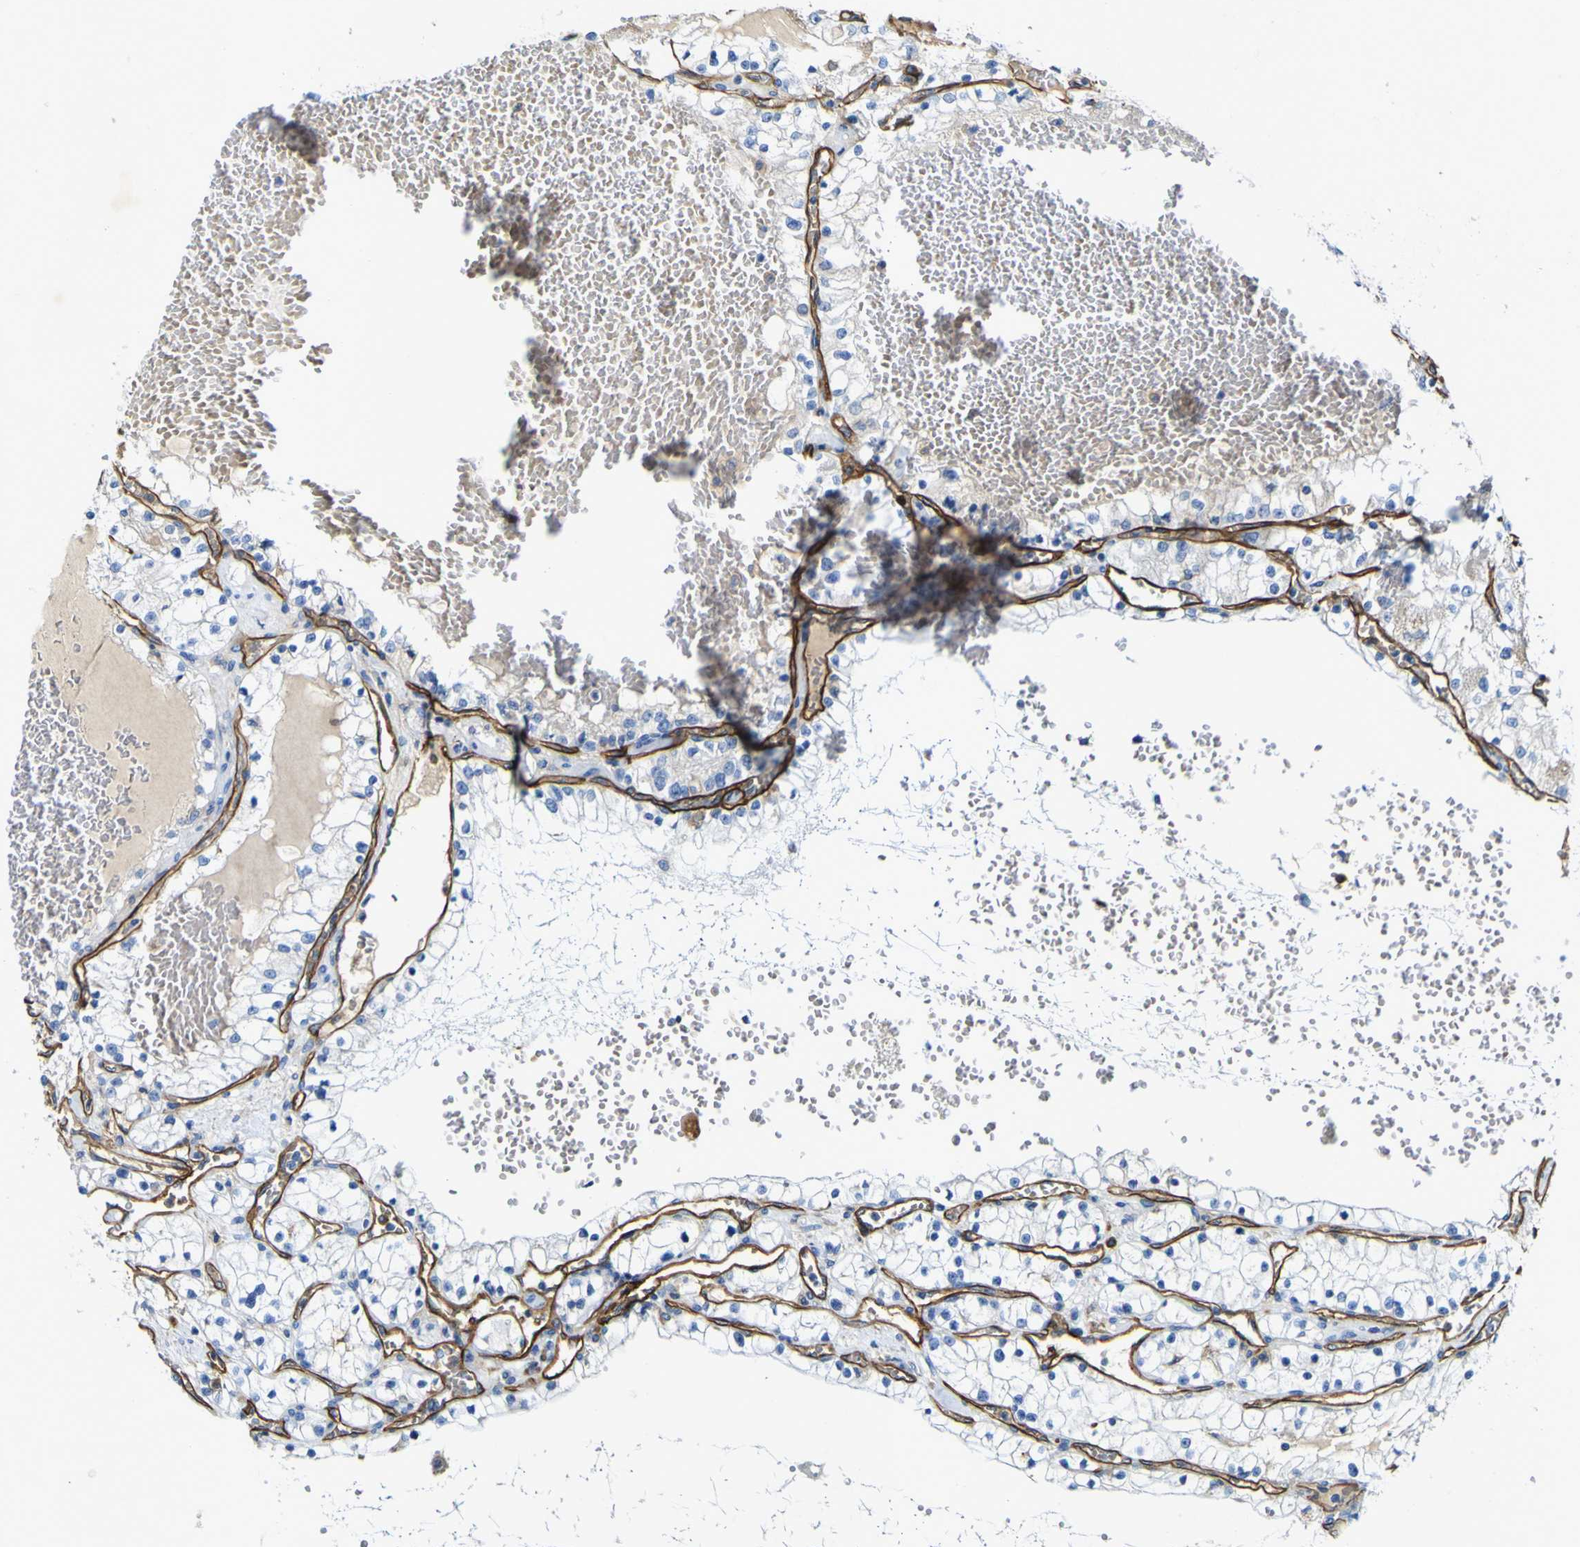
{"staining": {"intensity": "negative", "quantity": "none", "location": "none"}, "tissue": "renal cancer", "cell_type": "Tumor cells", "image_type": "cancer", "snomed": [{"axis": "morphology", "description": "Adenocarcinoma, NOS"}, {"axis": "topography", "description": "Kidney"}], "caption": "Immunohistochemistry (IHC) of renal cancer (adenocarcinoma) demonstrates no expression in tumor cells.", "gene": "CD93", "patient": {"sex": "male", "age": 68}}